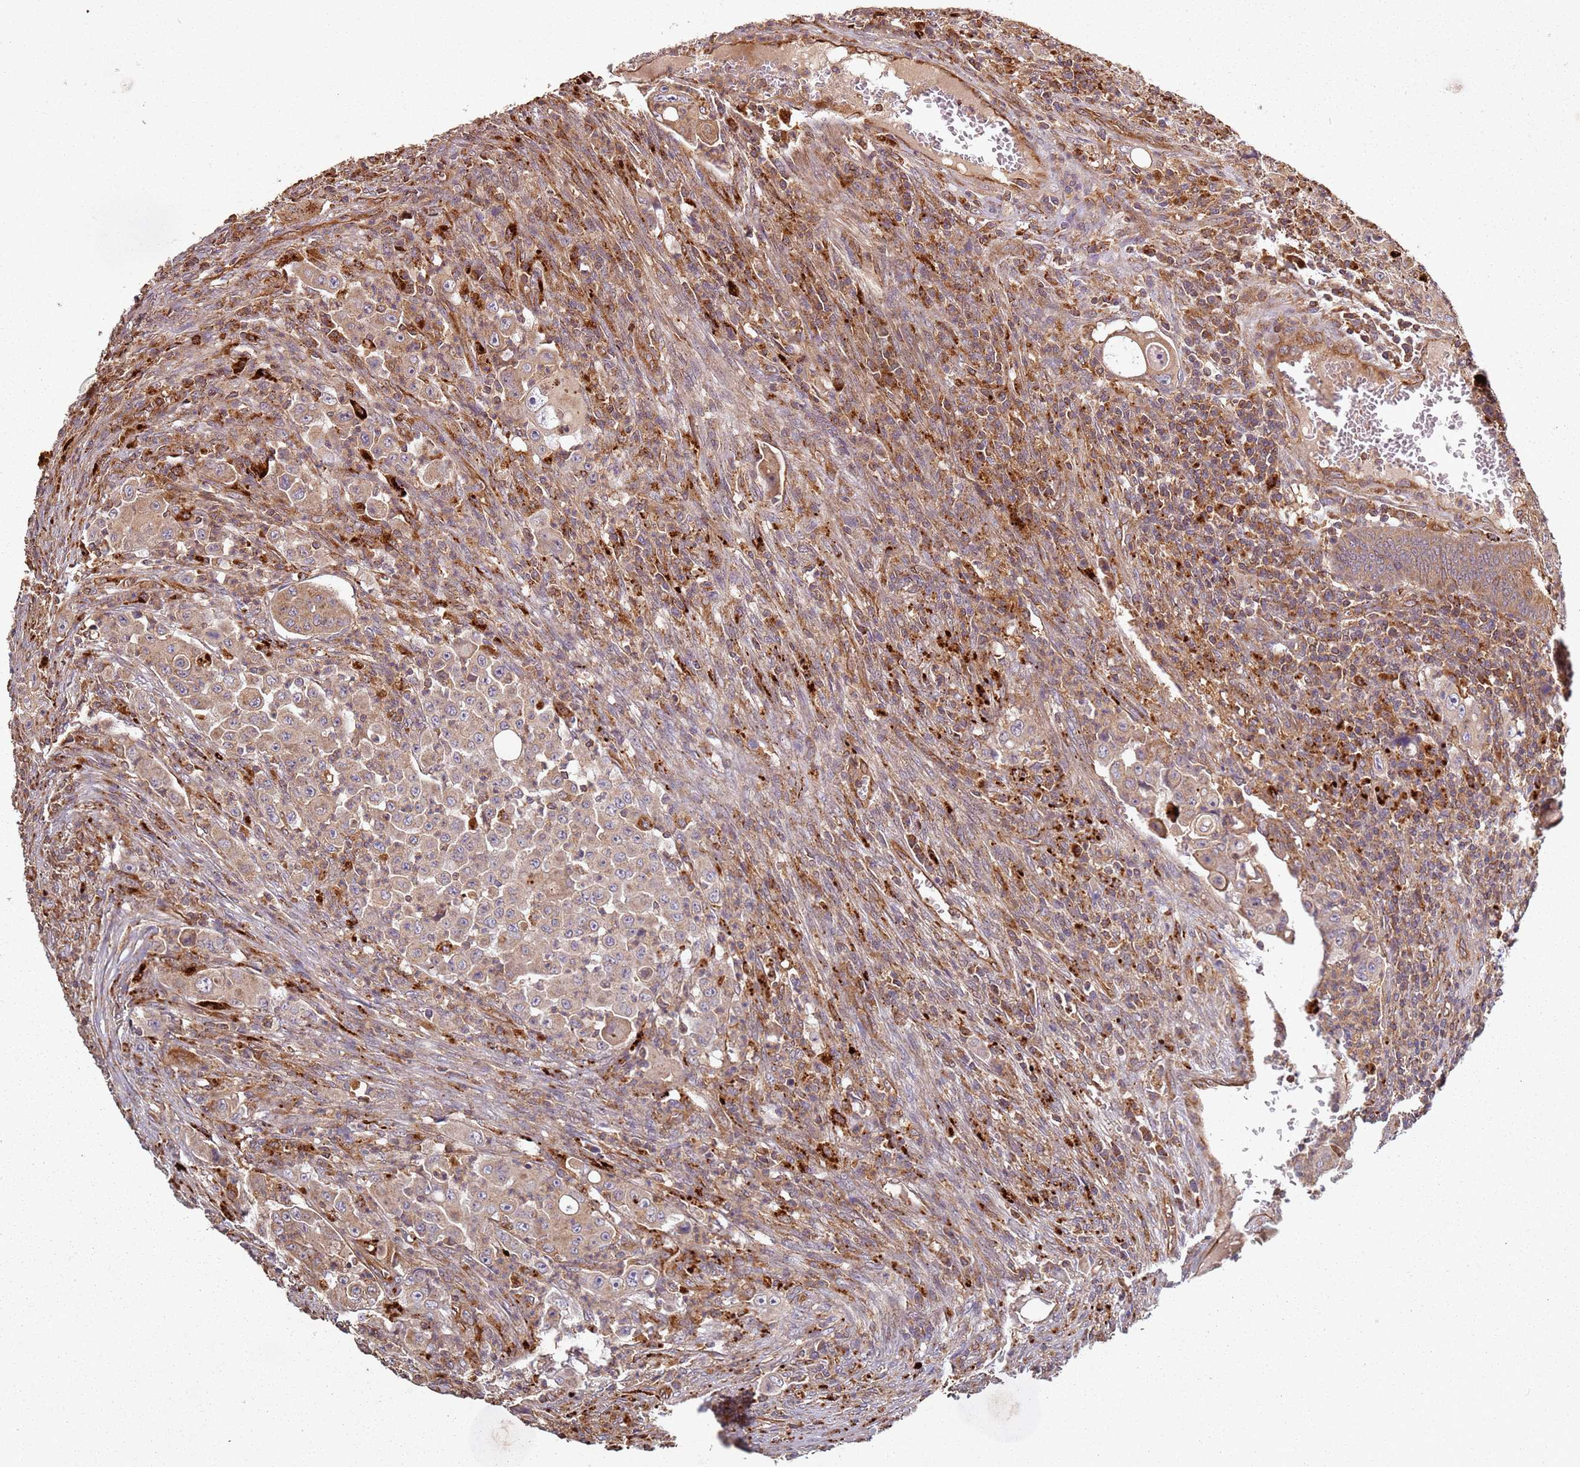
{"staining": {"intensity": "moderate", "quantity": ">75%", "location": "cytoplasmic/membranous"}, "tissue": "colorectal cancer", "cell_type": "Tumor cells", "image_type": "cancer", "snomed": [{"axis": "morphology", "description": "Adenocarcinoma, NOS"}, {"axis": "topography", "description": "Colon"}], "caption": "Colorectal cancer was stained to show a protein in brown. There is medium levels of moderate cytoplasmic/membranous staining in about >75% of tumor cells.", "gene": "SCGB2B2", "patient": {"sex": "male", "age": 51}}